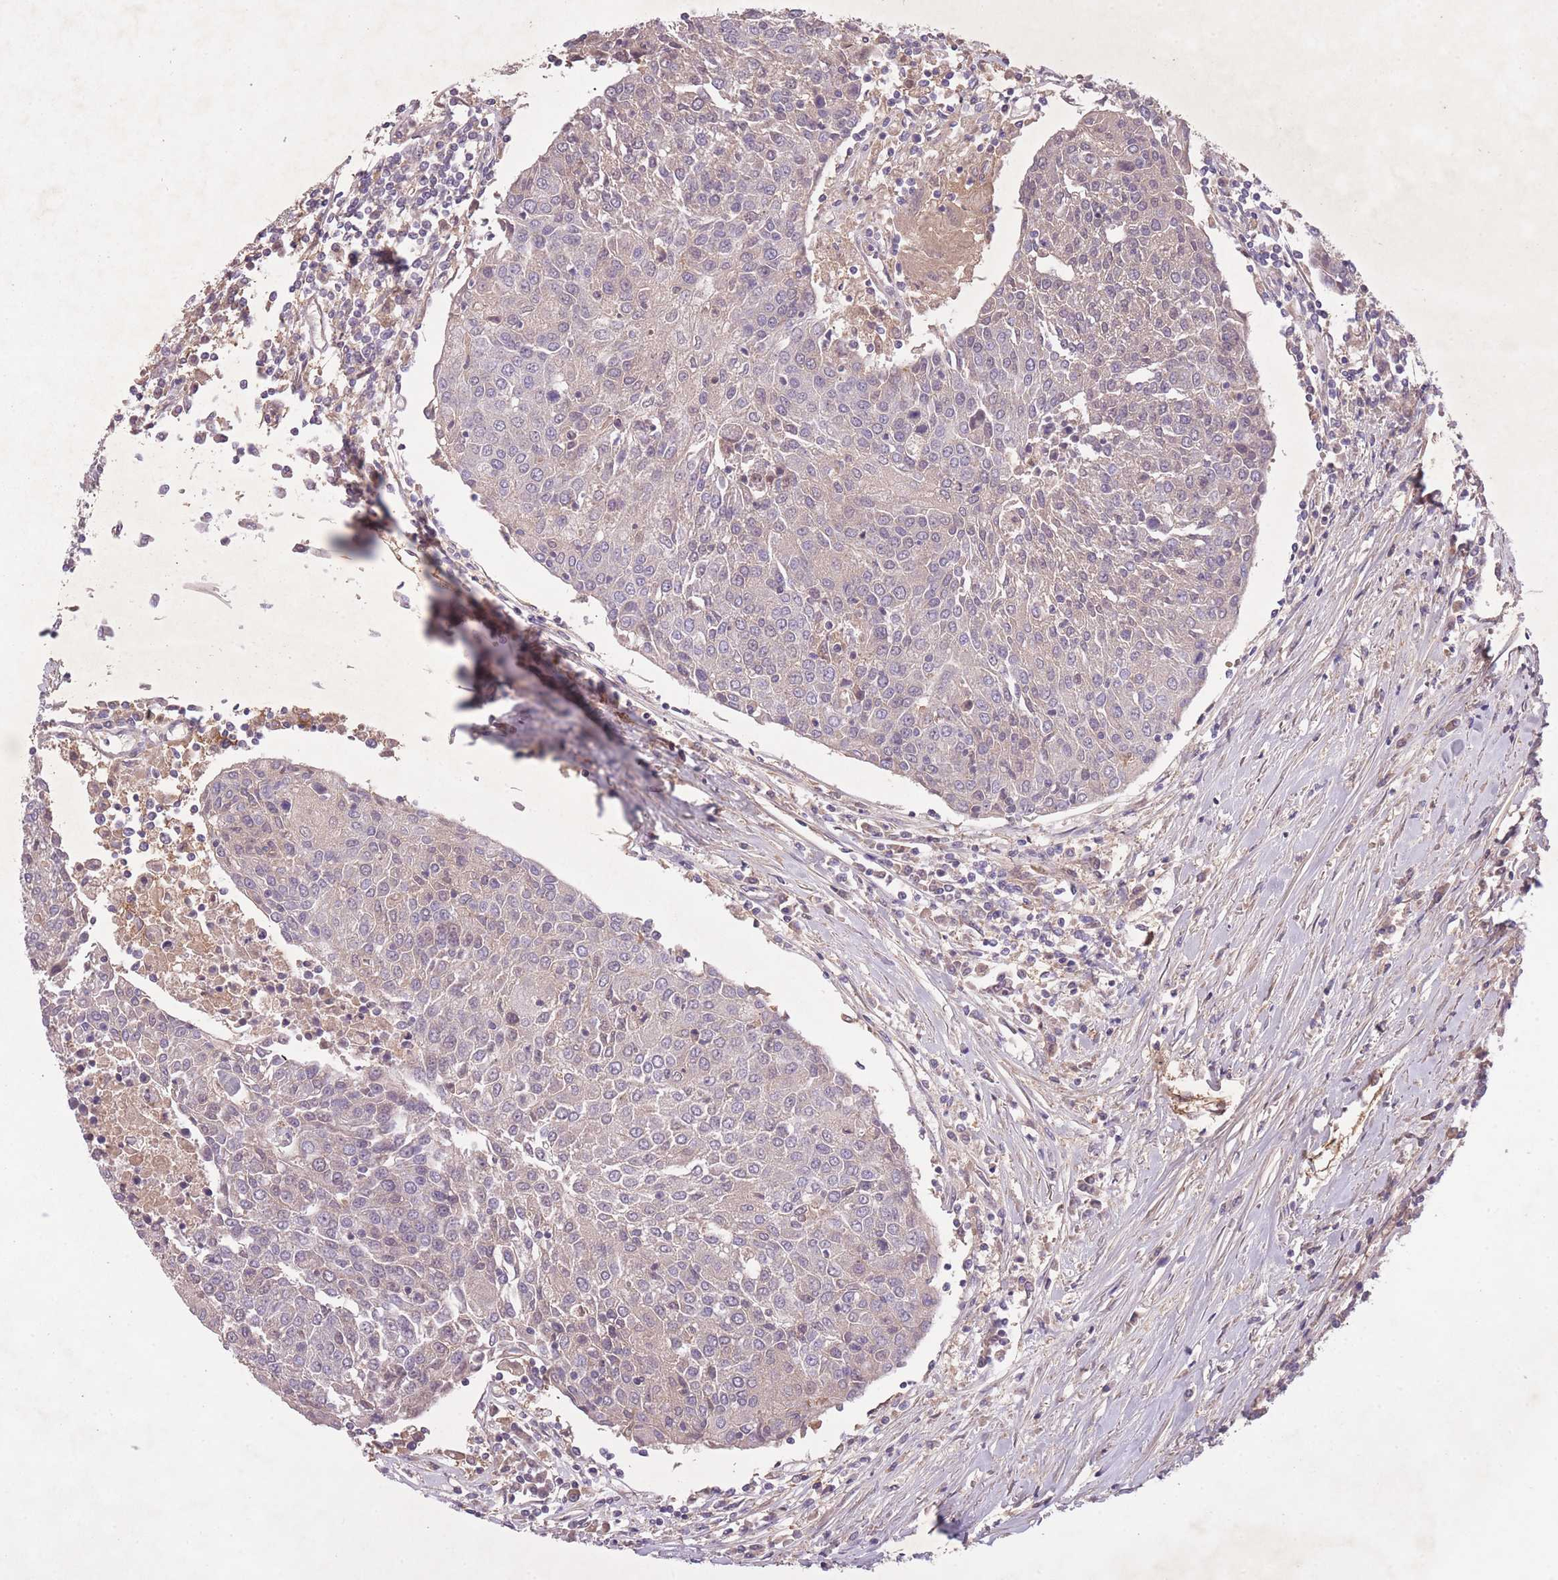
{"staining": {"intensity": "negative", "quantity": "none", "location": "none"}, "tissue": "urothelial cancer", "cell_type": "Tumor cells", "image_type": "cancer", "snomed": [{"axis": "morphology", "description": "Urothelial carcinoma, High grade"}, {"axis": "topography", "description": "Urinary bladder"}], "caption": "The photomicrograph reveals no significant expression in tumor cells of urothelial cancer.", "gene": "OR2V2", "patient": {"sex": "female", "age": 85}}